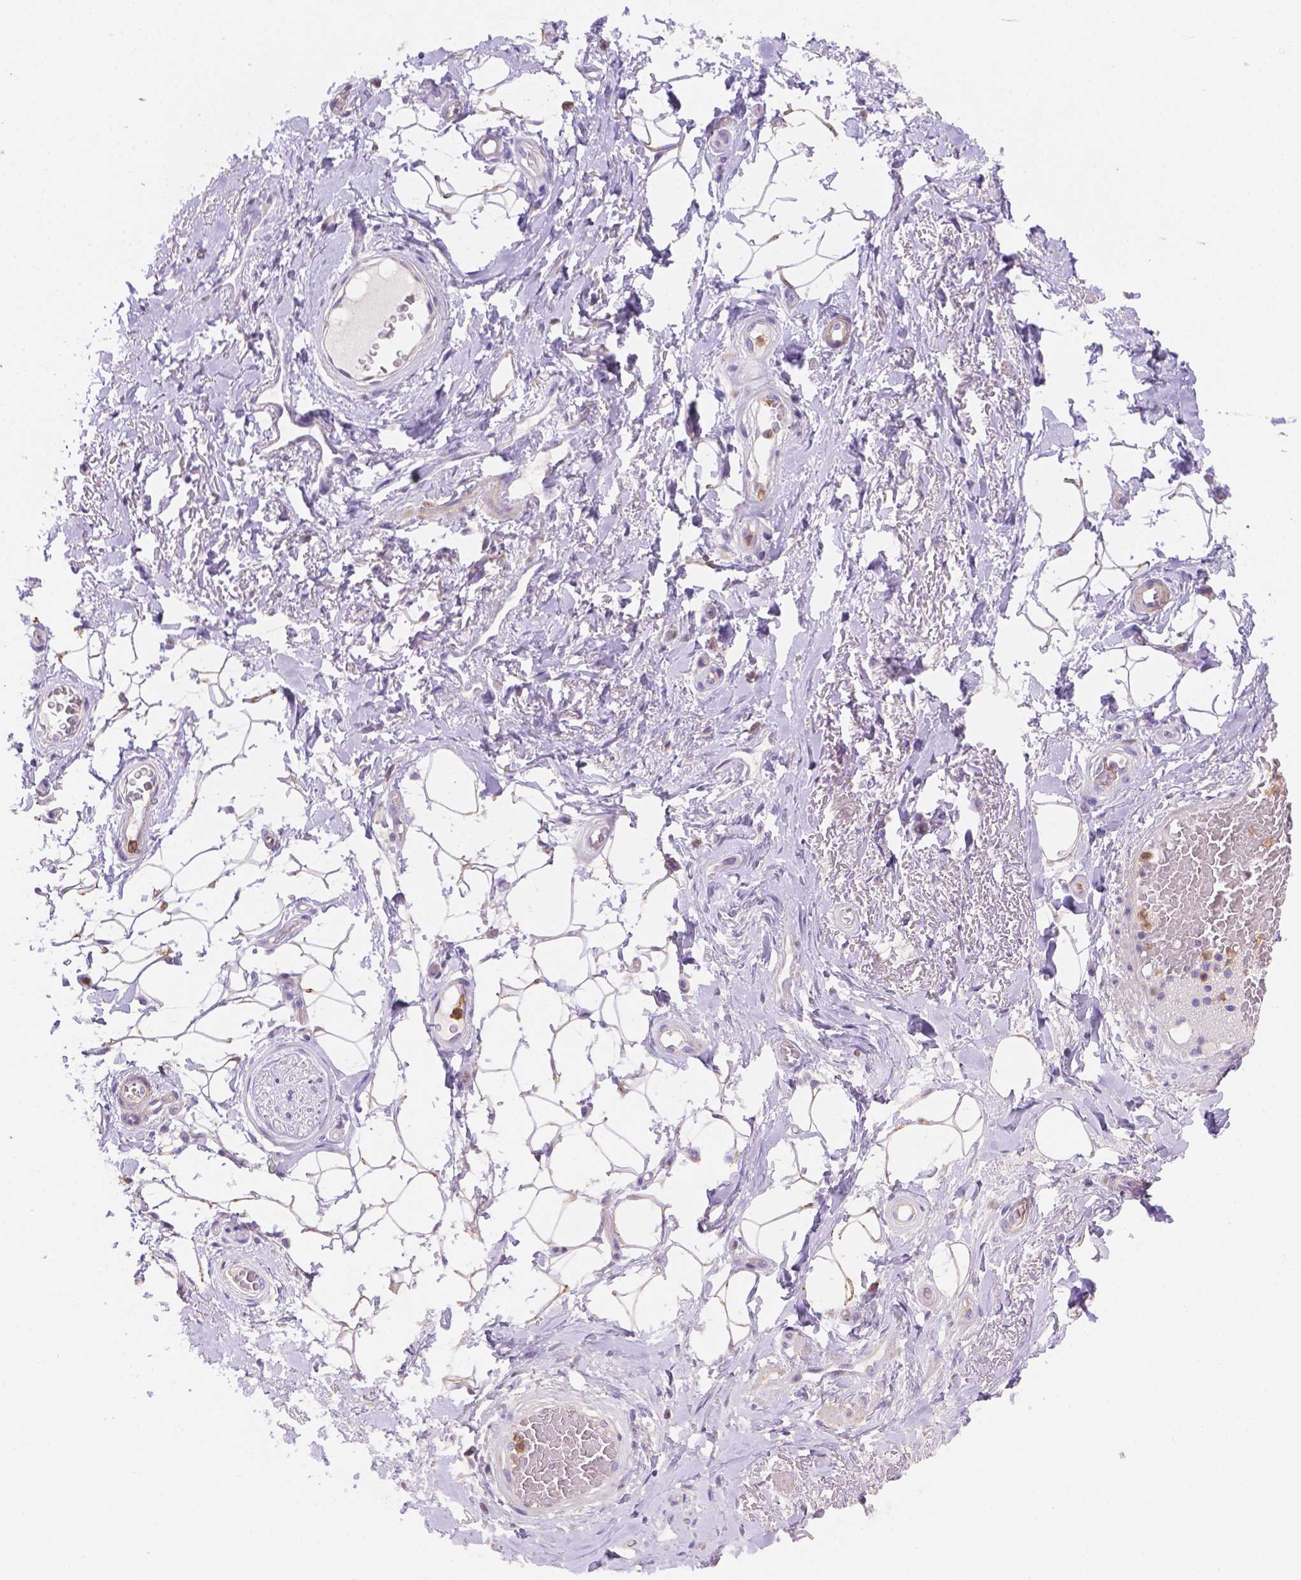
{"staining": {"intensity": "negative", "quantity": "none", "location": "none"}, "tissue": "adipose tissue", "cell_type": "Adipocytes", "image_type": "normal", "snomed": [{"axis": "morphology", "description": "Normal tissue, NOS"}, {"axis": "topography", "description": "Anal"}, {"axis": "topography", "description": "Peripheral nerve tissue"}], "caption": "High power microscopy micrograph of an immunohistochemistry (IHC) photomicrograph of unremarkable adipose tissue, revealing no significant positivity in adipocytes.", "gene": "NXPE2", "patient": {"sex": "male", "age": 53}}